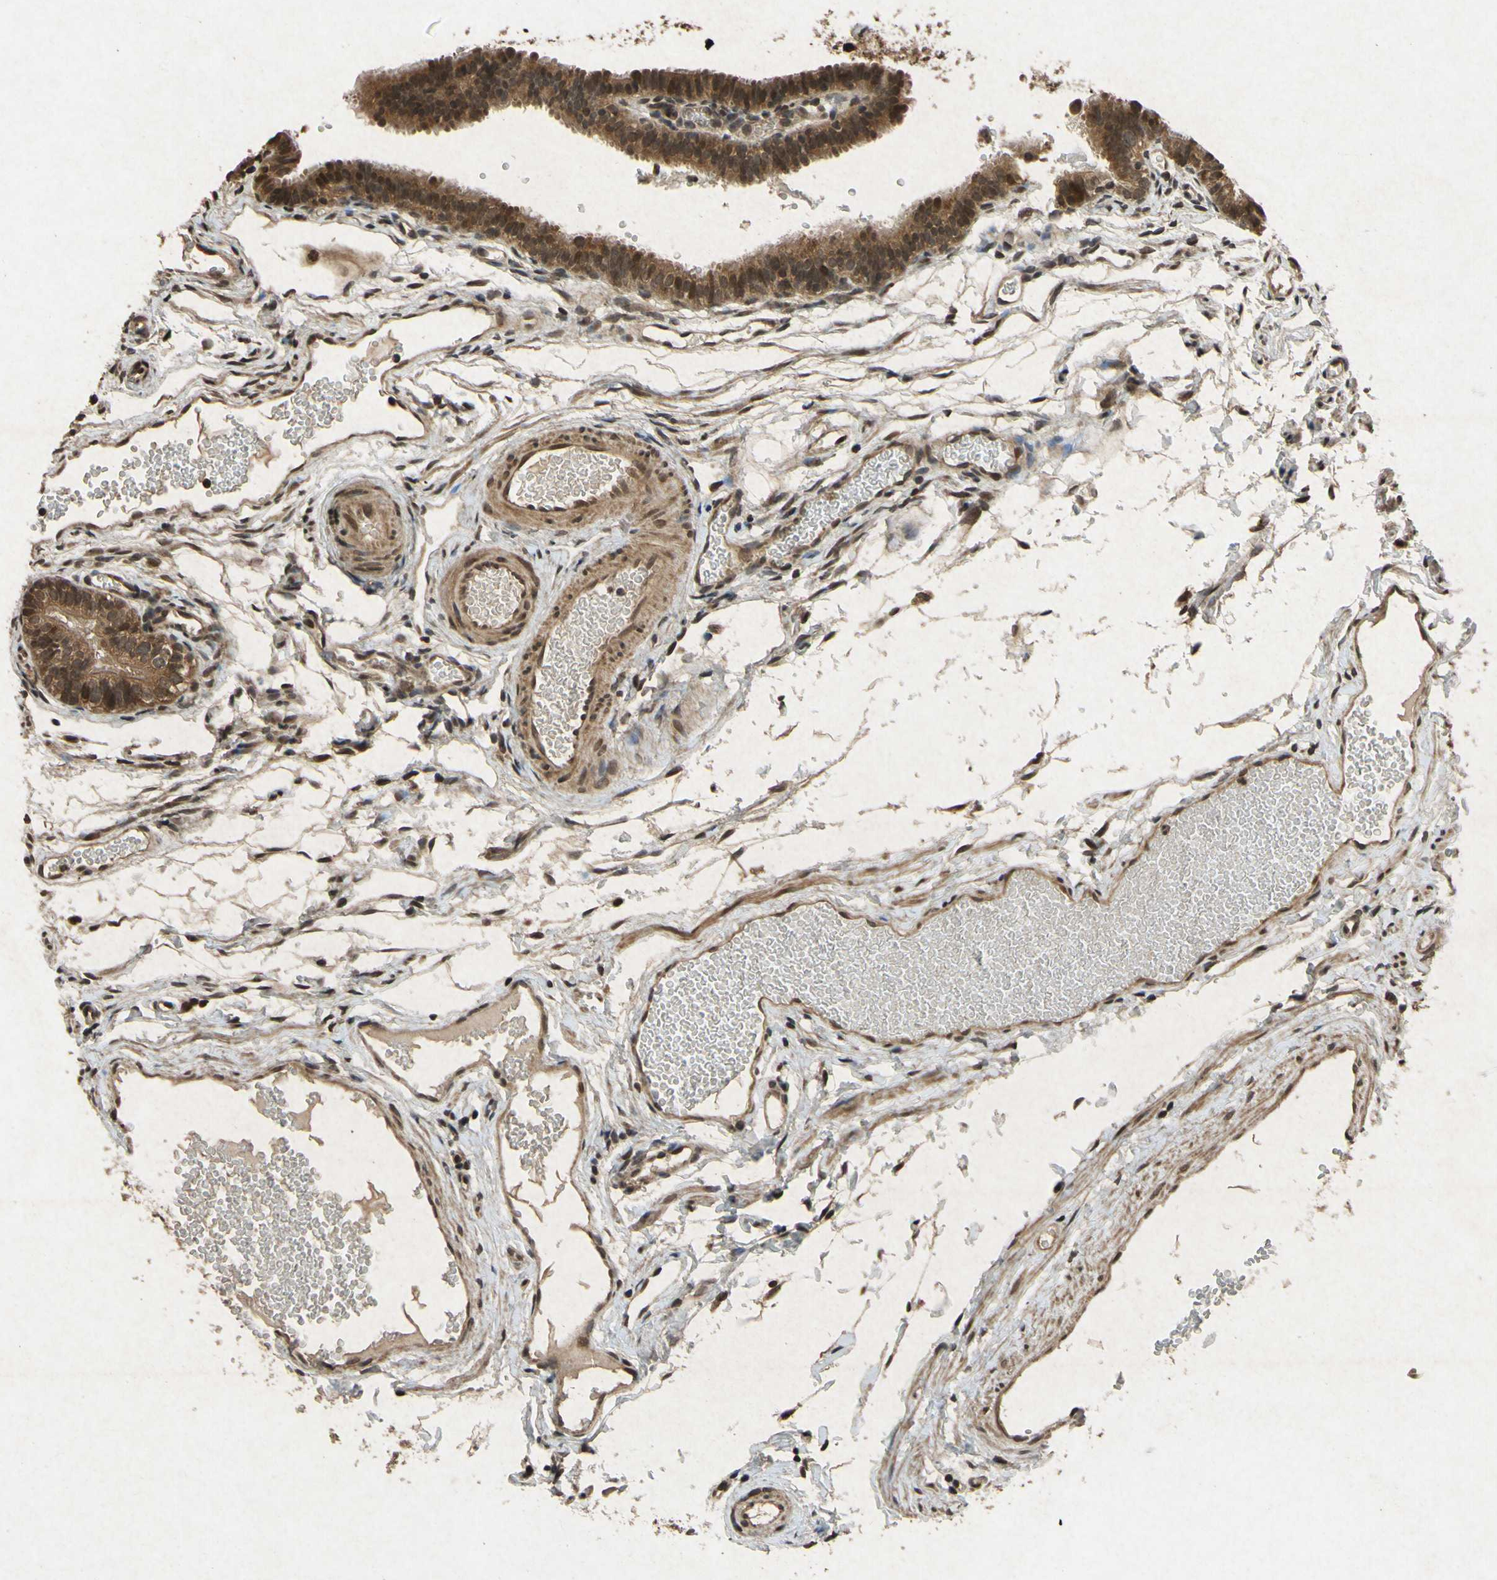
{"staining": {"intensity": "moderate", "quantity": ">75%", "location": "cytoplasmic/membranous,nuclear"}, "tissue": "fallopian tube", "cell_type": "Glandular cells", "image_type": "normal", "snomed": [{"axis": "morphology", "description": "Normal tissue, NOS"}, {"axis": "topography", "description": "Fallopian tube"}, {"axis": "topography", "description": "Placenta"}], "caption": "High-magnification brightfield microscopy of normal fallopian tube stained with DAB (brown) and counterstained with hematoxylin (blue). glandular cells exhibit moderate cytoplasmic/membranous,nuclear positivity is identified in about>75% of cells. Immunohistochemistry stains the protein in brown and the nuclei are stained blue.", "gene": "ATP6V1H", "patient": {"sex": "female", "age": 34}}